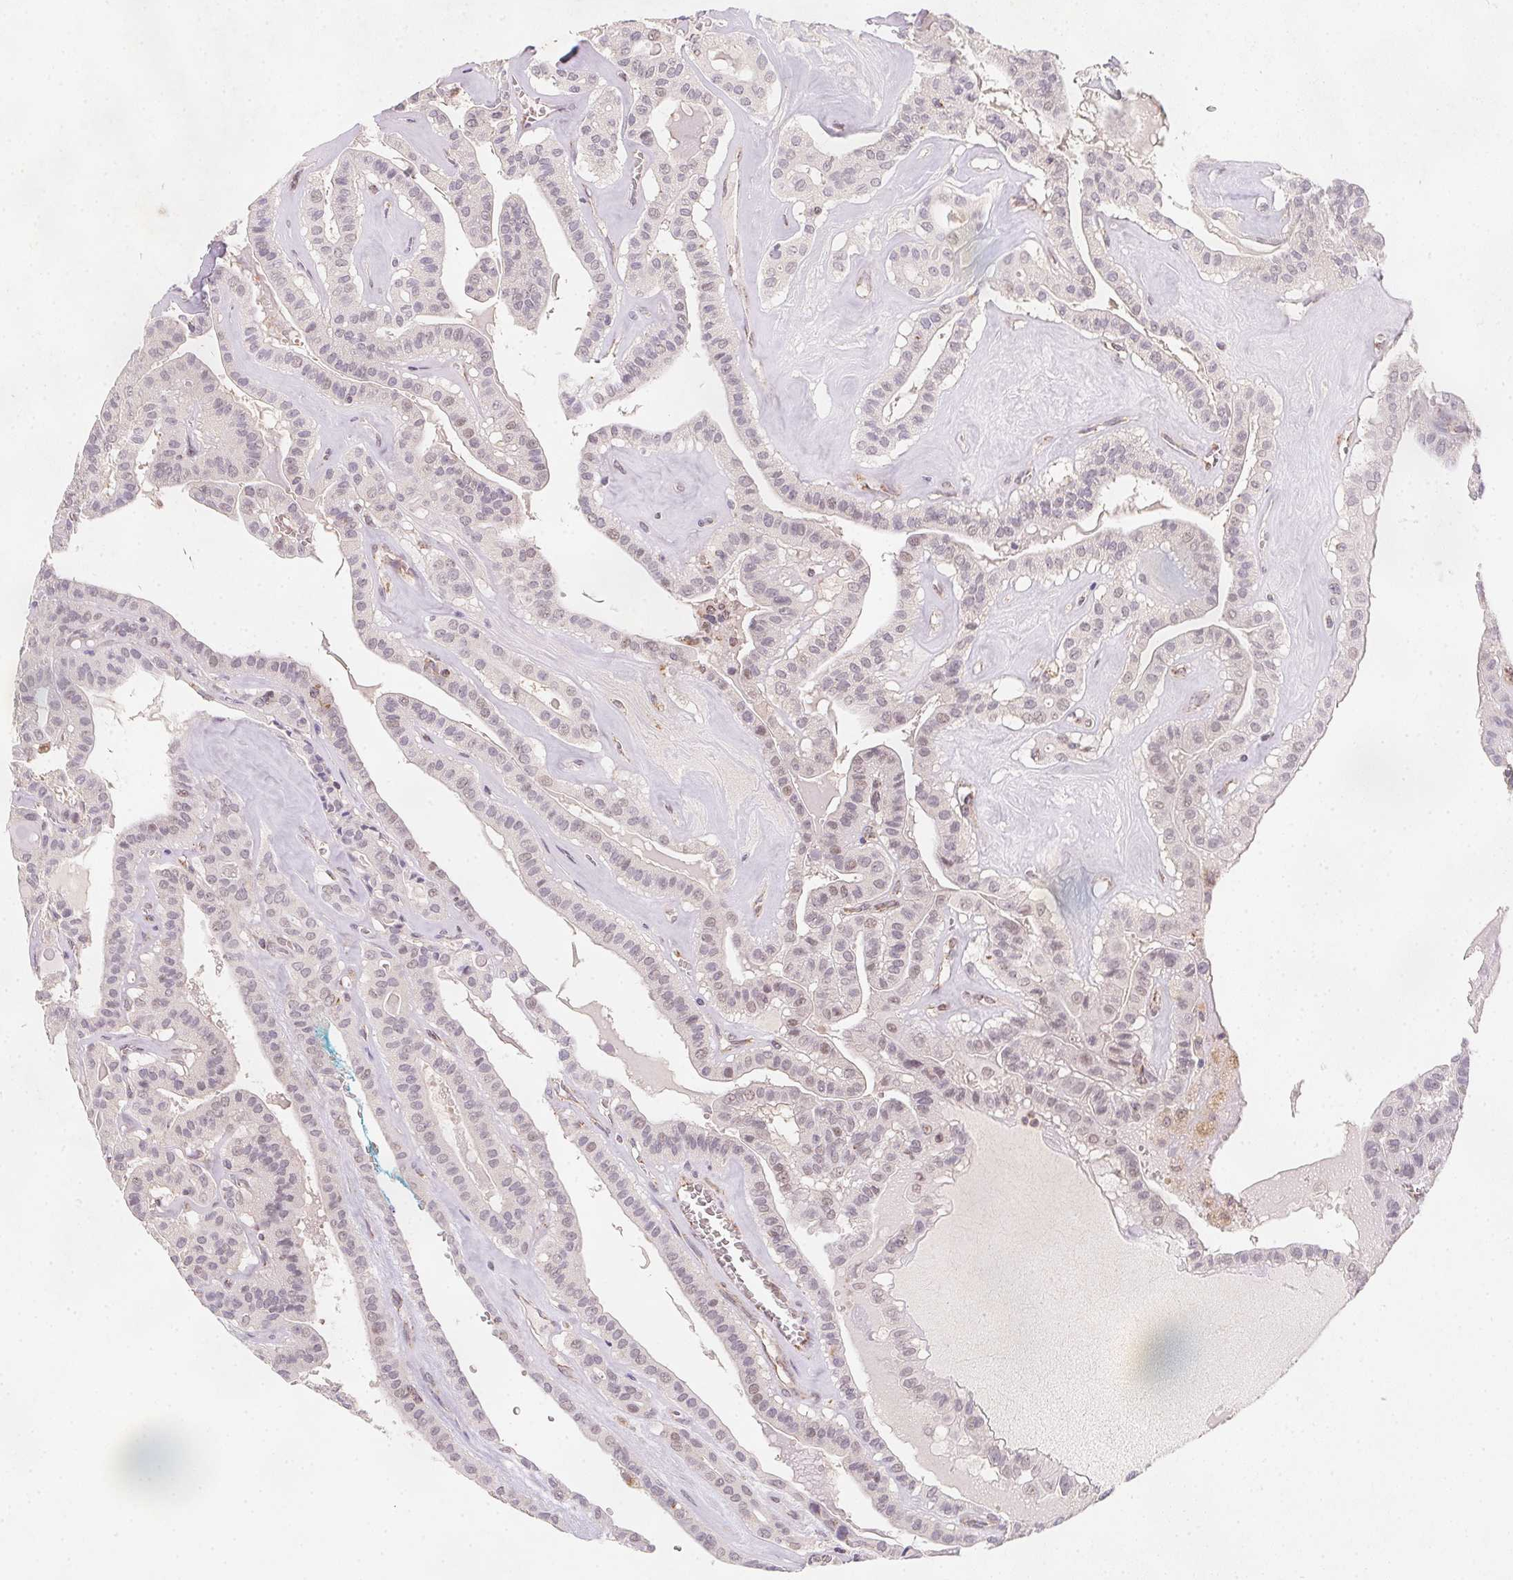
{"staining": {"intensity": "weak", "quantity": "25%-75%", "location": "nuclear"}, "tissue": "thyroid cancer", "cell_type": "Tumor cells", "image_type": "cancer", "snomed": [{"axis": "morphology", "description": "Papillary adenocarcinoma, NOS"}, {"axis": "topography", "description": "Thyroid gland"}], "caption": "Weak nuclear positivity for a protein is present in approximately 25%-75% of tumor cells of thyroid papillary adenocarcinoma using IHC.", "gene": "NDUFS6", "patient": {"sex": "male", "age": 52}}